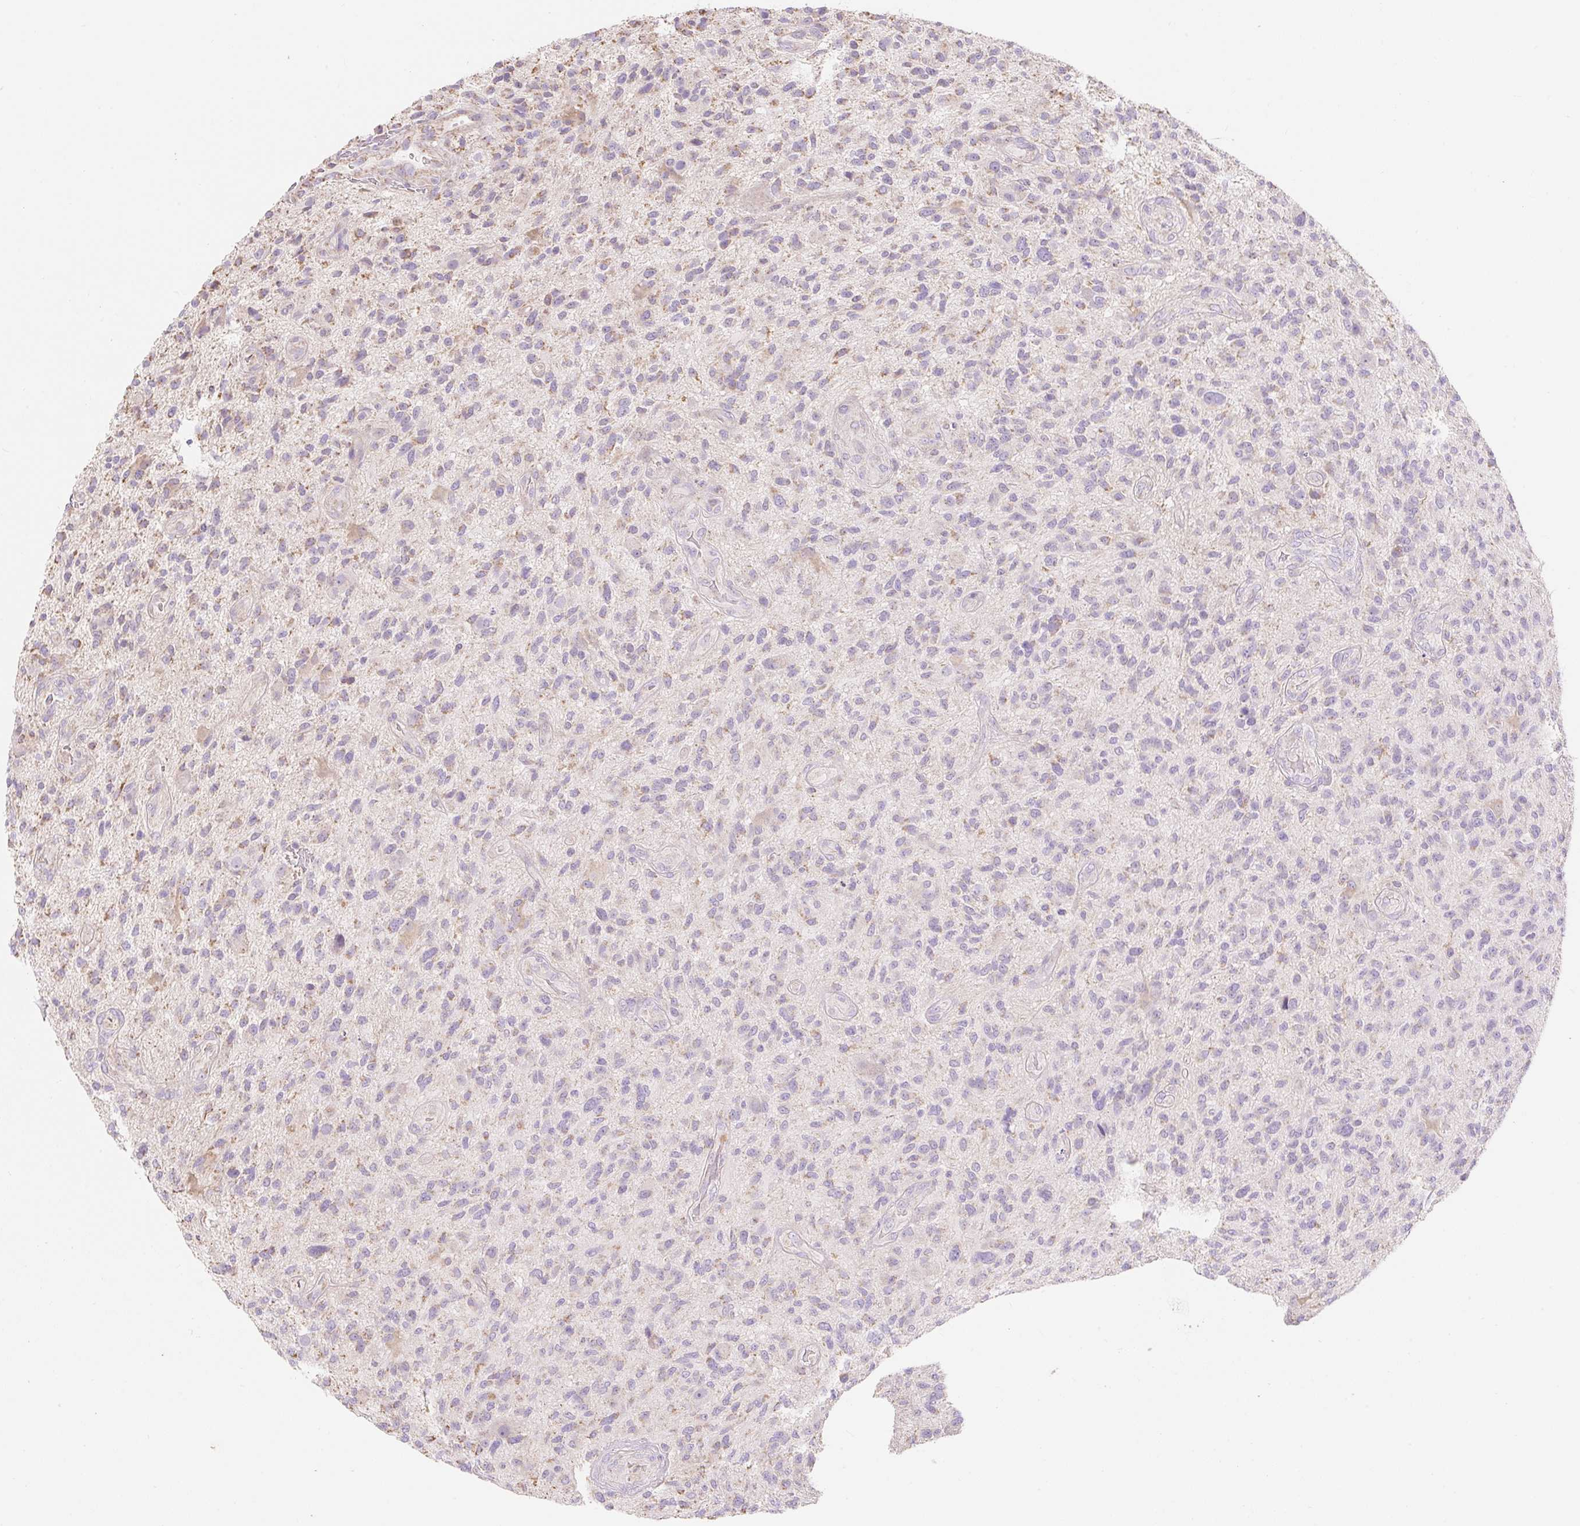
{"staining": {"intensity": "weak", "quantity": "<25%", "location": "cytoplasmic/membranous"}, "tissue": "glioma", "cell_type": "Tumor cells", "image_type": "cancer", "snomed": [{"axis": "morphology", "description": "Glioma, malignant, High grade"}, {"axis": "topography", "description": "Brain"}], "caption": "Immunohistochemistry (IHC) histopathology image of neoplastic tissue: high-grade glioma (malignant) stained with DAB (3,3'-diaminobenzidine) shows no significant protein positivity in tumor cells. Brightfield microscopy of immunohistochemistry stained with DAB (brown) and hematoxylin (blue), captured at high magnification.", "gene": "DHX35", "patient": {"sex": "male", "age": 47}}